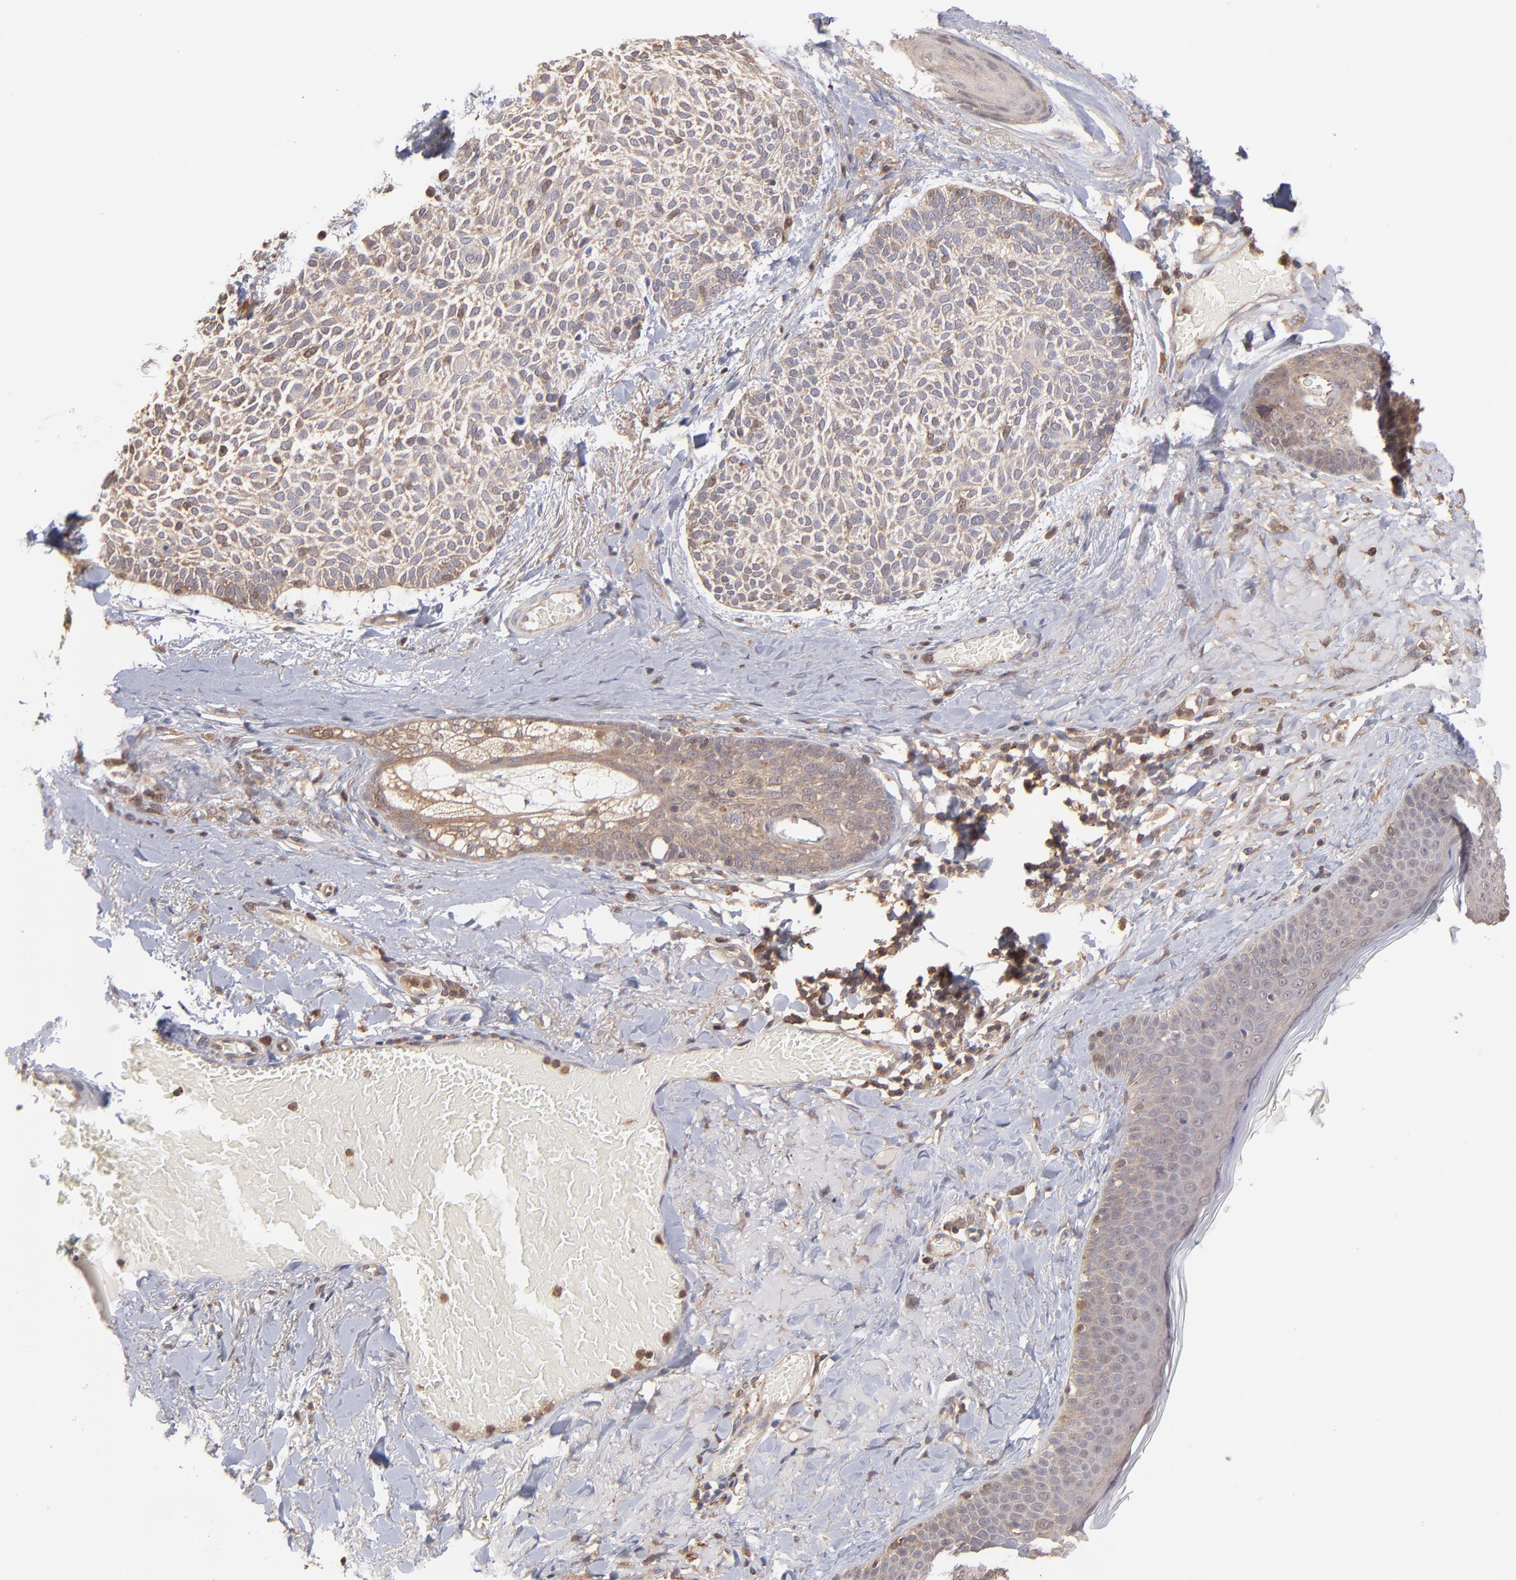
{"staining": {"intensity": "weak", "quantity": "25%-75%", "location": "cytoplasmic/membranous"}, "tissue": "skin cancer", "cell_type": "Tumor cells", "image_type": "cancer", "snomed": [{"axis": "morphology", "description": "Normal tissue, NOS"}, {"axis": "morphology", "description": "Basal cell carcinoma"}, {"axis": "topography", "description": "Skin"}], "caption": "Immunohistochemical staining of skin basal cell carcinoma demonstrates low levels of weak cytoplasmic/membranous protein positivity in approximately 25%-75% of tumor cells. (Stains: DAB in brown, nuclei in blue, Microscopy: brightfield microscopy at high magnification).", "gene": "MAP2K2", "patient": {"sex": "female", "age": 70}}